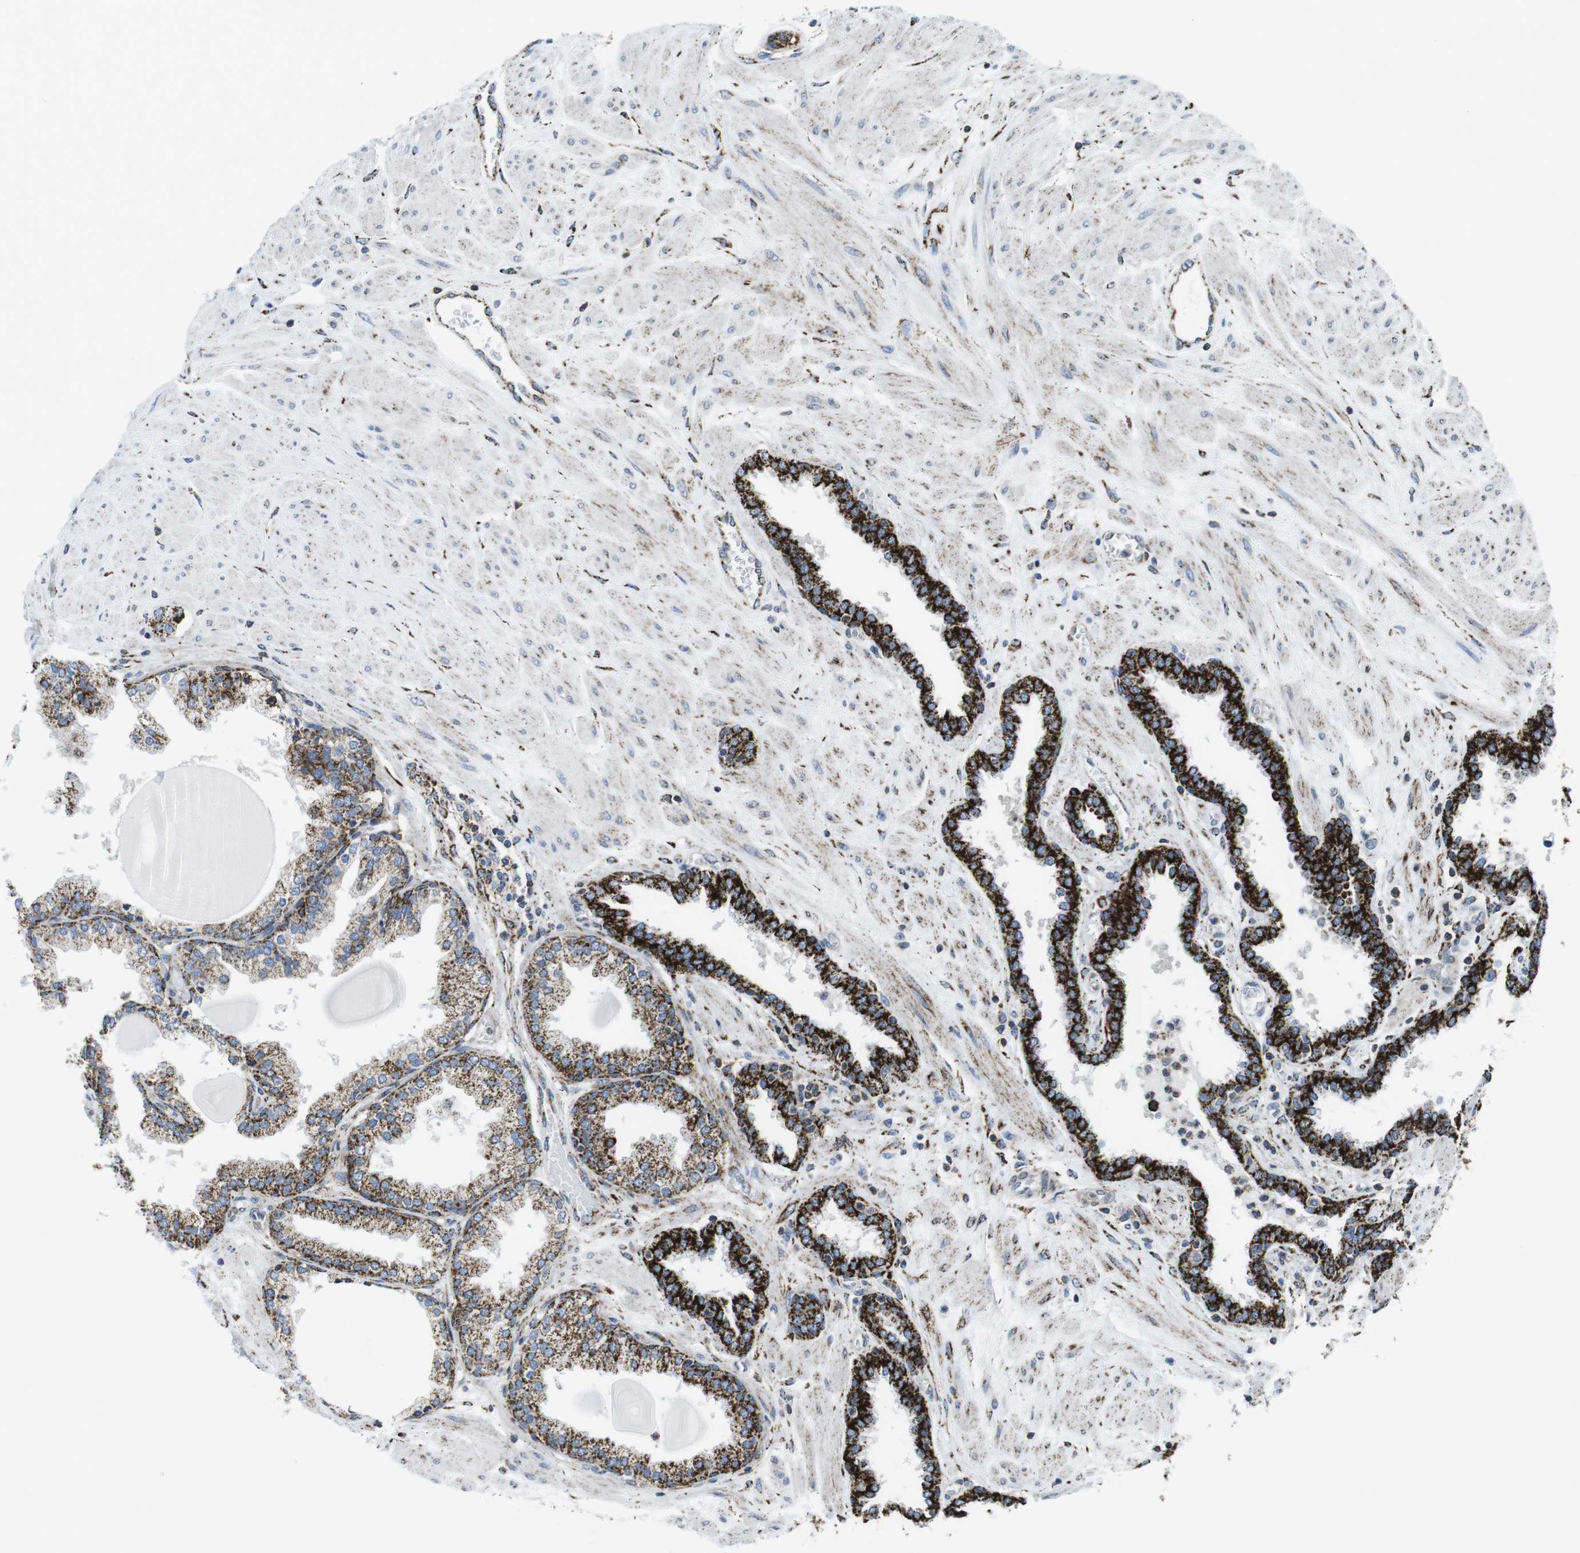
{"staining": {"intensity": "strong", "quantity": "25%-75%", "location": "cytoplasmic/membranous"}, "tissue": "prostate", "cell_type": "Glandular cells", "image_type": "normal", "snomed": [{"axis": "morphology", "description": "Normal tissue, NOS"}, {"axis": "topography", "description": "Prostate"}], "caption": "An immunohistochemistry micrograph of normal tissue is shown. Protein staining in brown labels strong cytoplasmic/membranous positivity in prostate within glandular cells.", "gene": "KCNE3", "patient": {"sex": "male", "age": 51}}